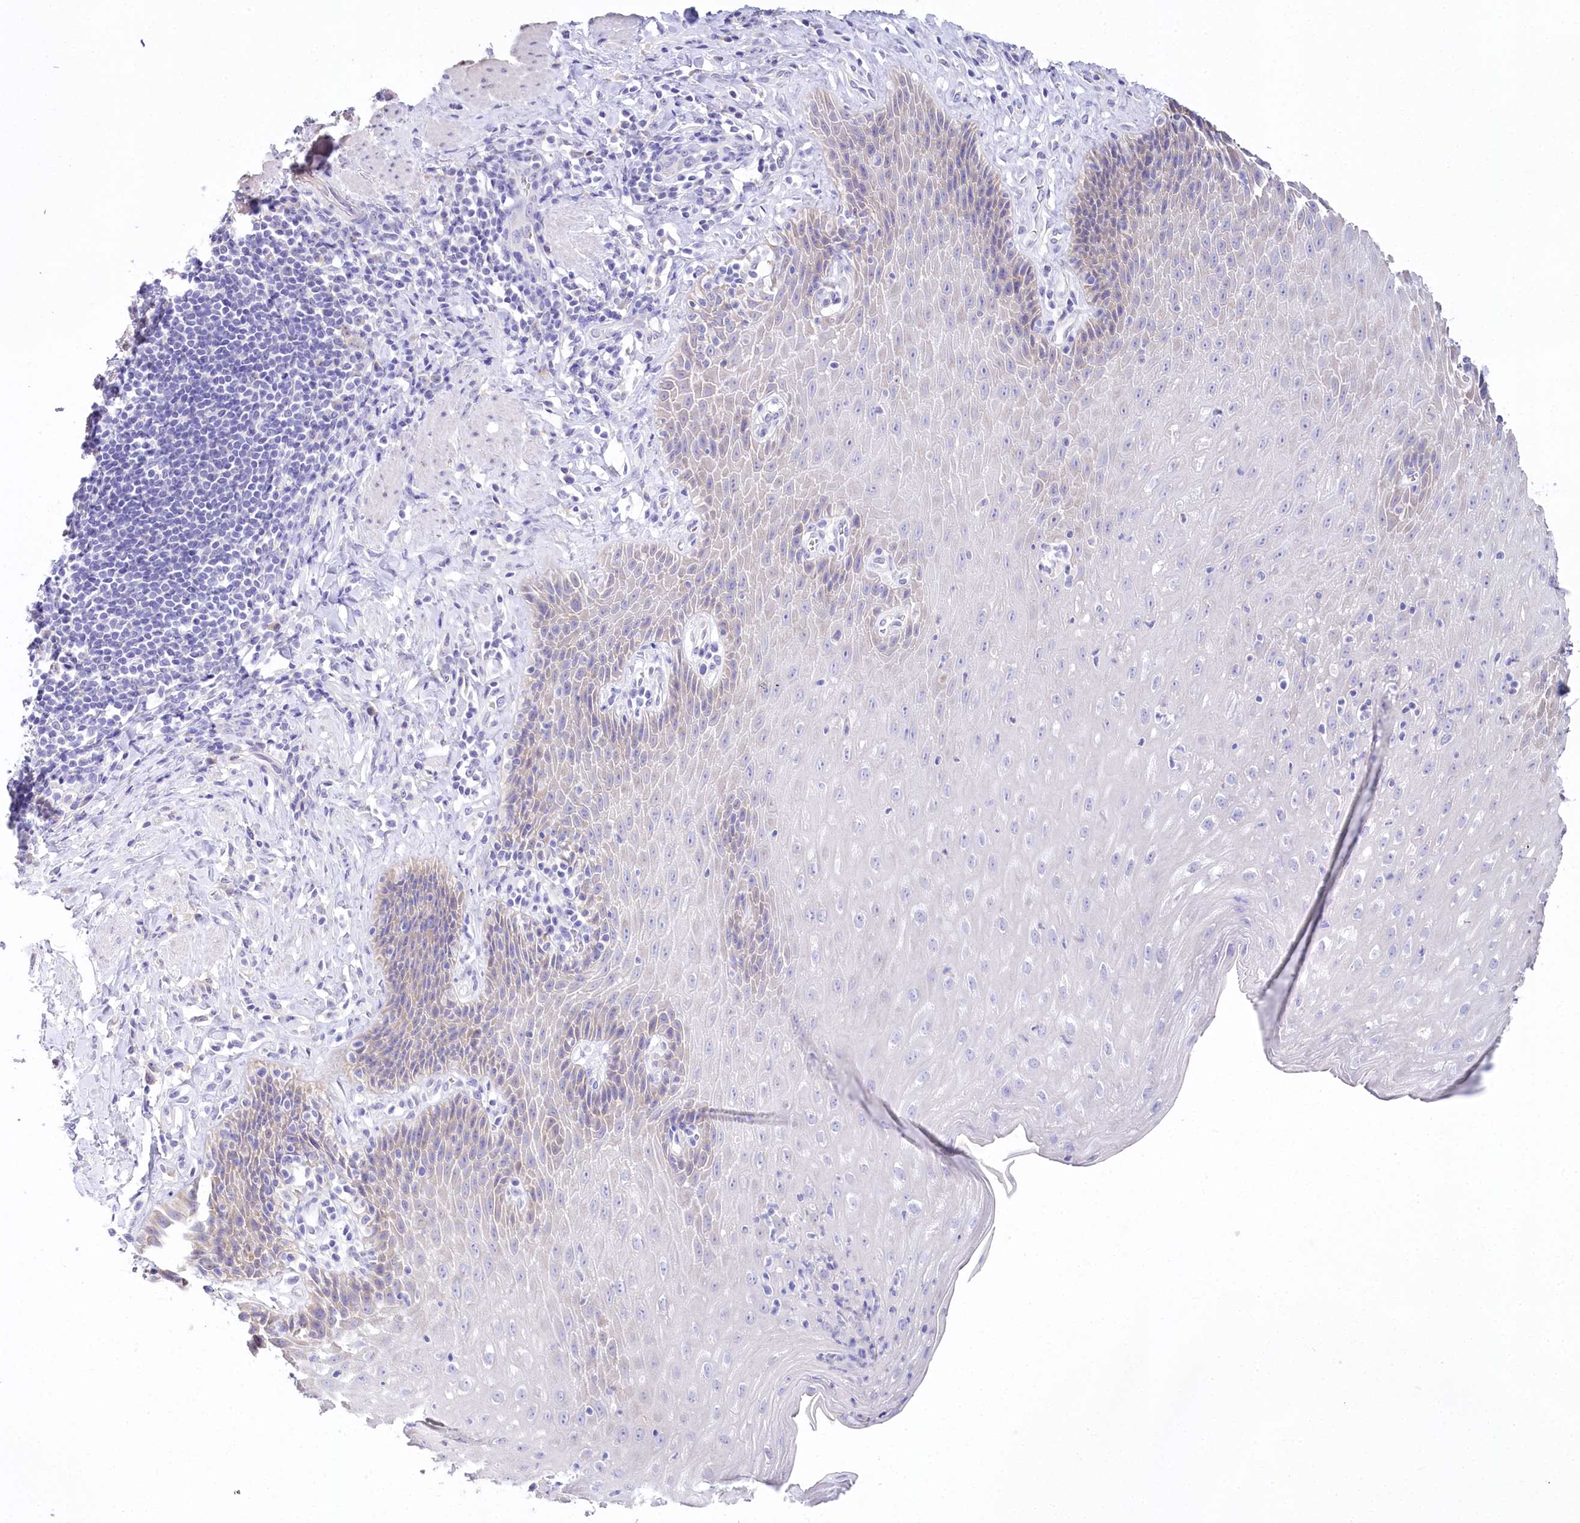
{"staining": {"intensity": "weak", "quantity": "25%-75%", "location": "cytoplasmic/membranous"}, "tissue": "esophagus", "cell_type": "Squamous epithelial cells", "image_type": "normal", "snomed": [{"axis": "morphology", "description": "Normal tissue, NOS"}, {"axis": "topography", "description": "Esophagus"}], "caption": "Immunohistochemical staining of benign human esophagus exhibits weak cytoplasmic/membranous protein staining in approximately 25%-75% of squamous epithelial cells. (DAB (3,3'-diaminobenzidine) = brown stain, brightfield microscopy at high magnification).", "gene": "MYOZ1", "patient": {"sex": "female", "age": 61}}